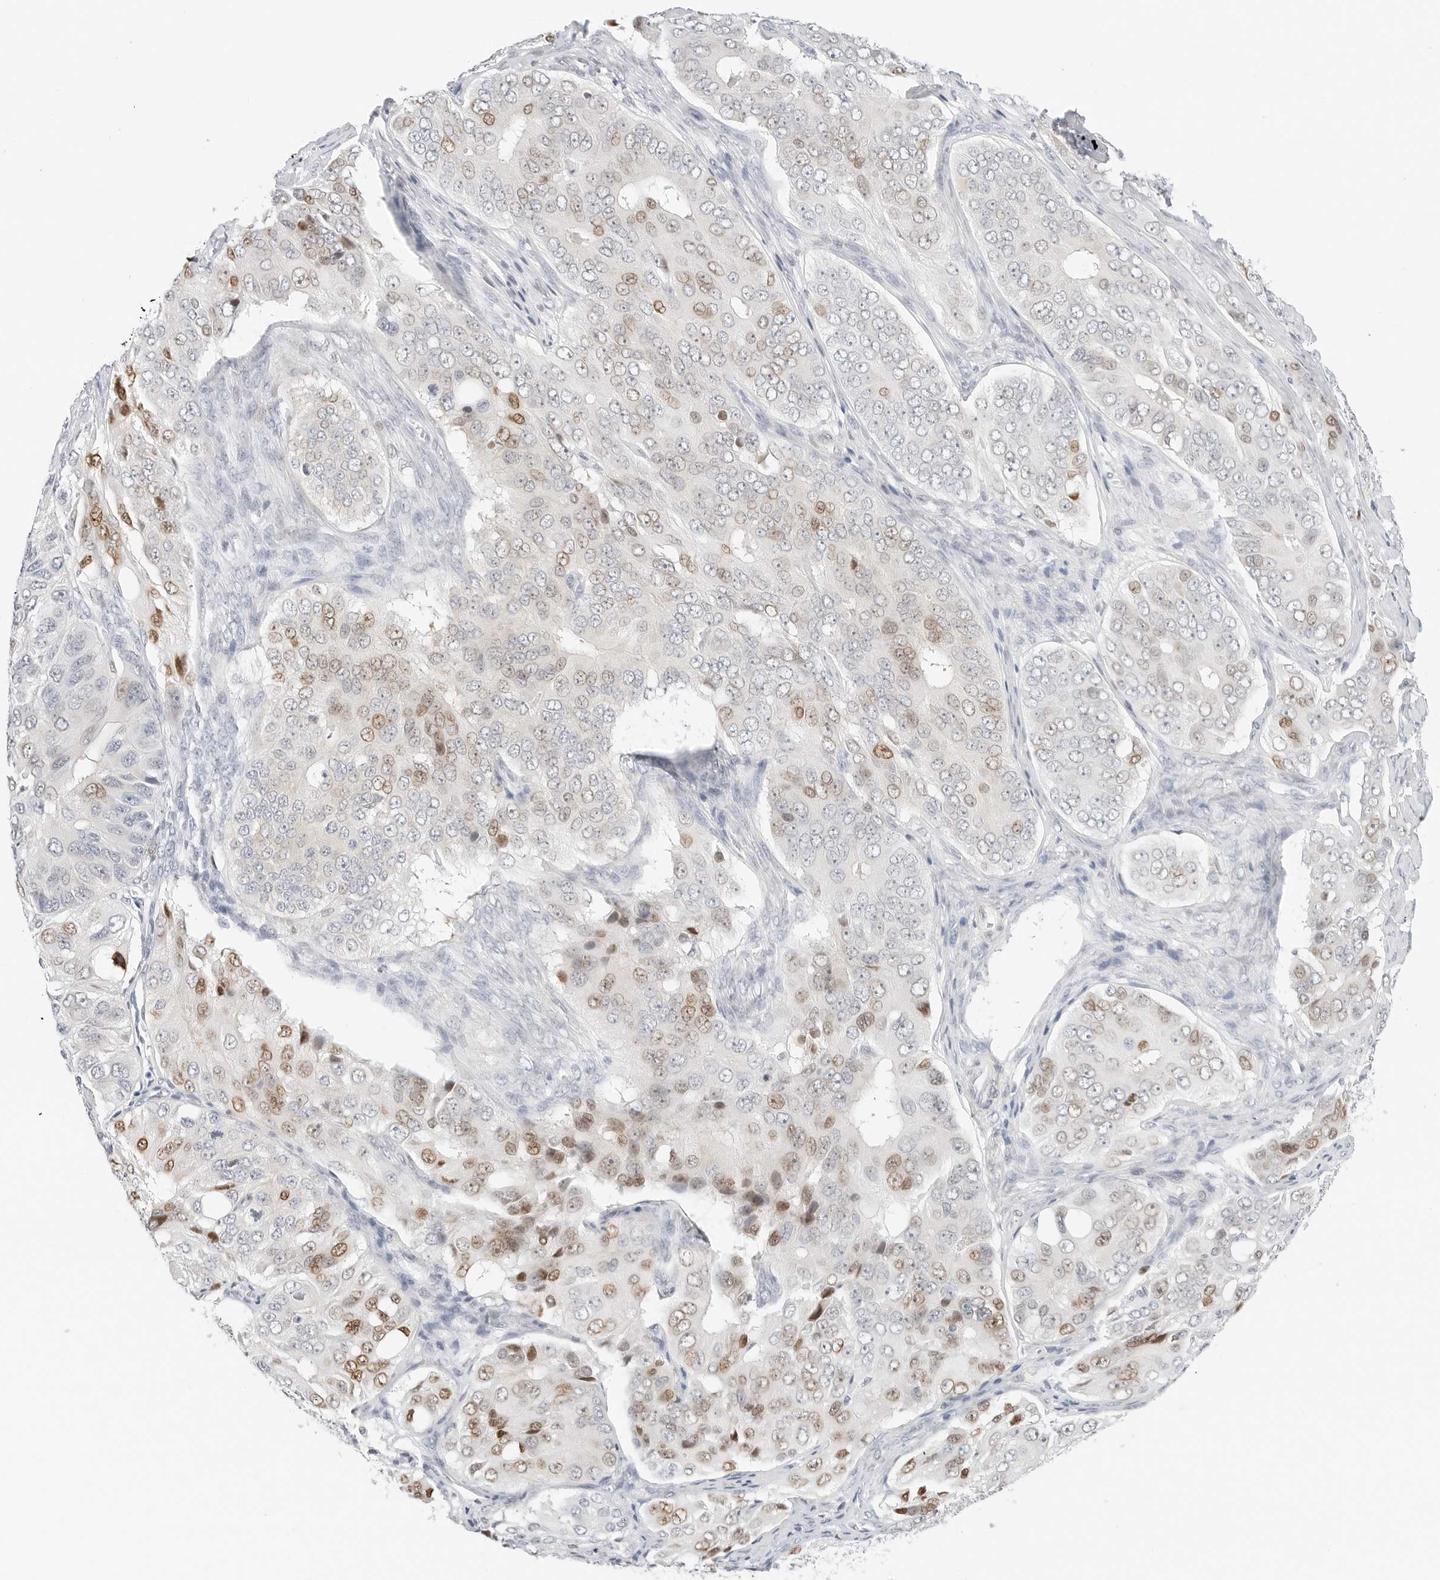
{"staining": {"intensity": "moderate", "quantity": "<25%", "location": "nuclear"}, "tissue": "ovarian cancer", "cell_type": "Tumor cells", "image_type": "cancer", "snomed": [{"axis": "morphology", "description": "Carcinoma, endometroid"}, {"axis": "topography", "description": "Ovary"}], "caption": "Ovarian cancer stained for a protein exhibits moderate nuclear positivity in tumor cells. Nuclei are stained in blue.", "gene": "SPIDR", "patient": {"sex": "female", "age": 51}}